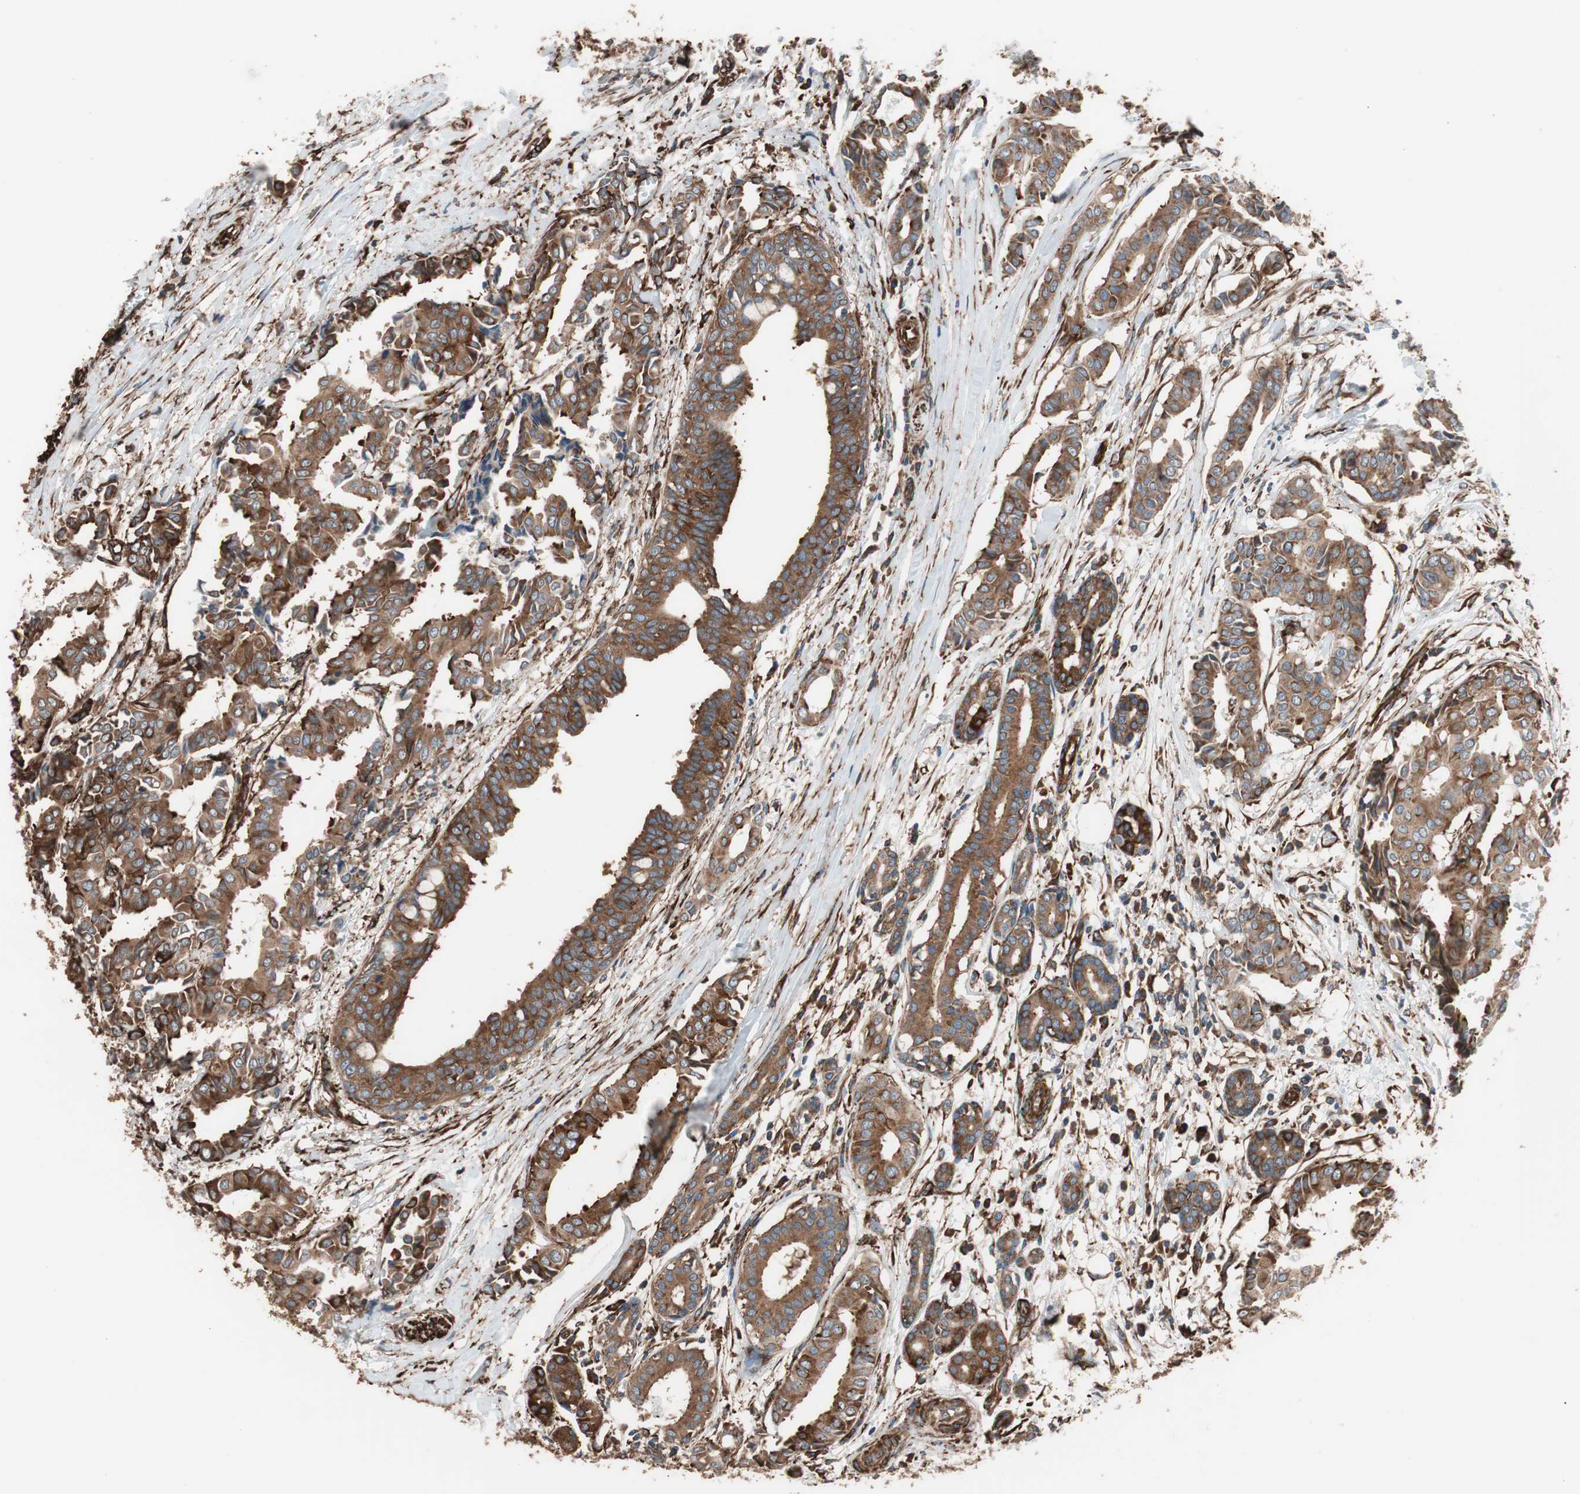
{"staining": {"intensity": "strong", "quantity": ">75%", "location": "cytoplasmic/membranous"}, "tissue": "head and neck cancer", "cell_type": "Tumor cells", "image_type": "cancer", "snomed": [{"axis": "morphology", "description": "Adenocarcinoma, NOS"}, {"axis": "topography", "description": "Salivary gland"}, {"axis": "topography", "description": "Head-Neck"}], "caption": "Strong cytoplasmic/membranous positivity for a protein is present in about >75% of tumor cells of head and neck cancer using IHC.", "gene": "GPSM2", "patient": {"sex": "female", "age": 59}}